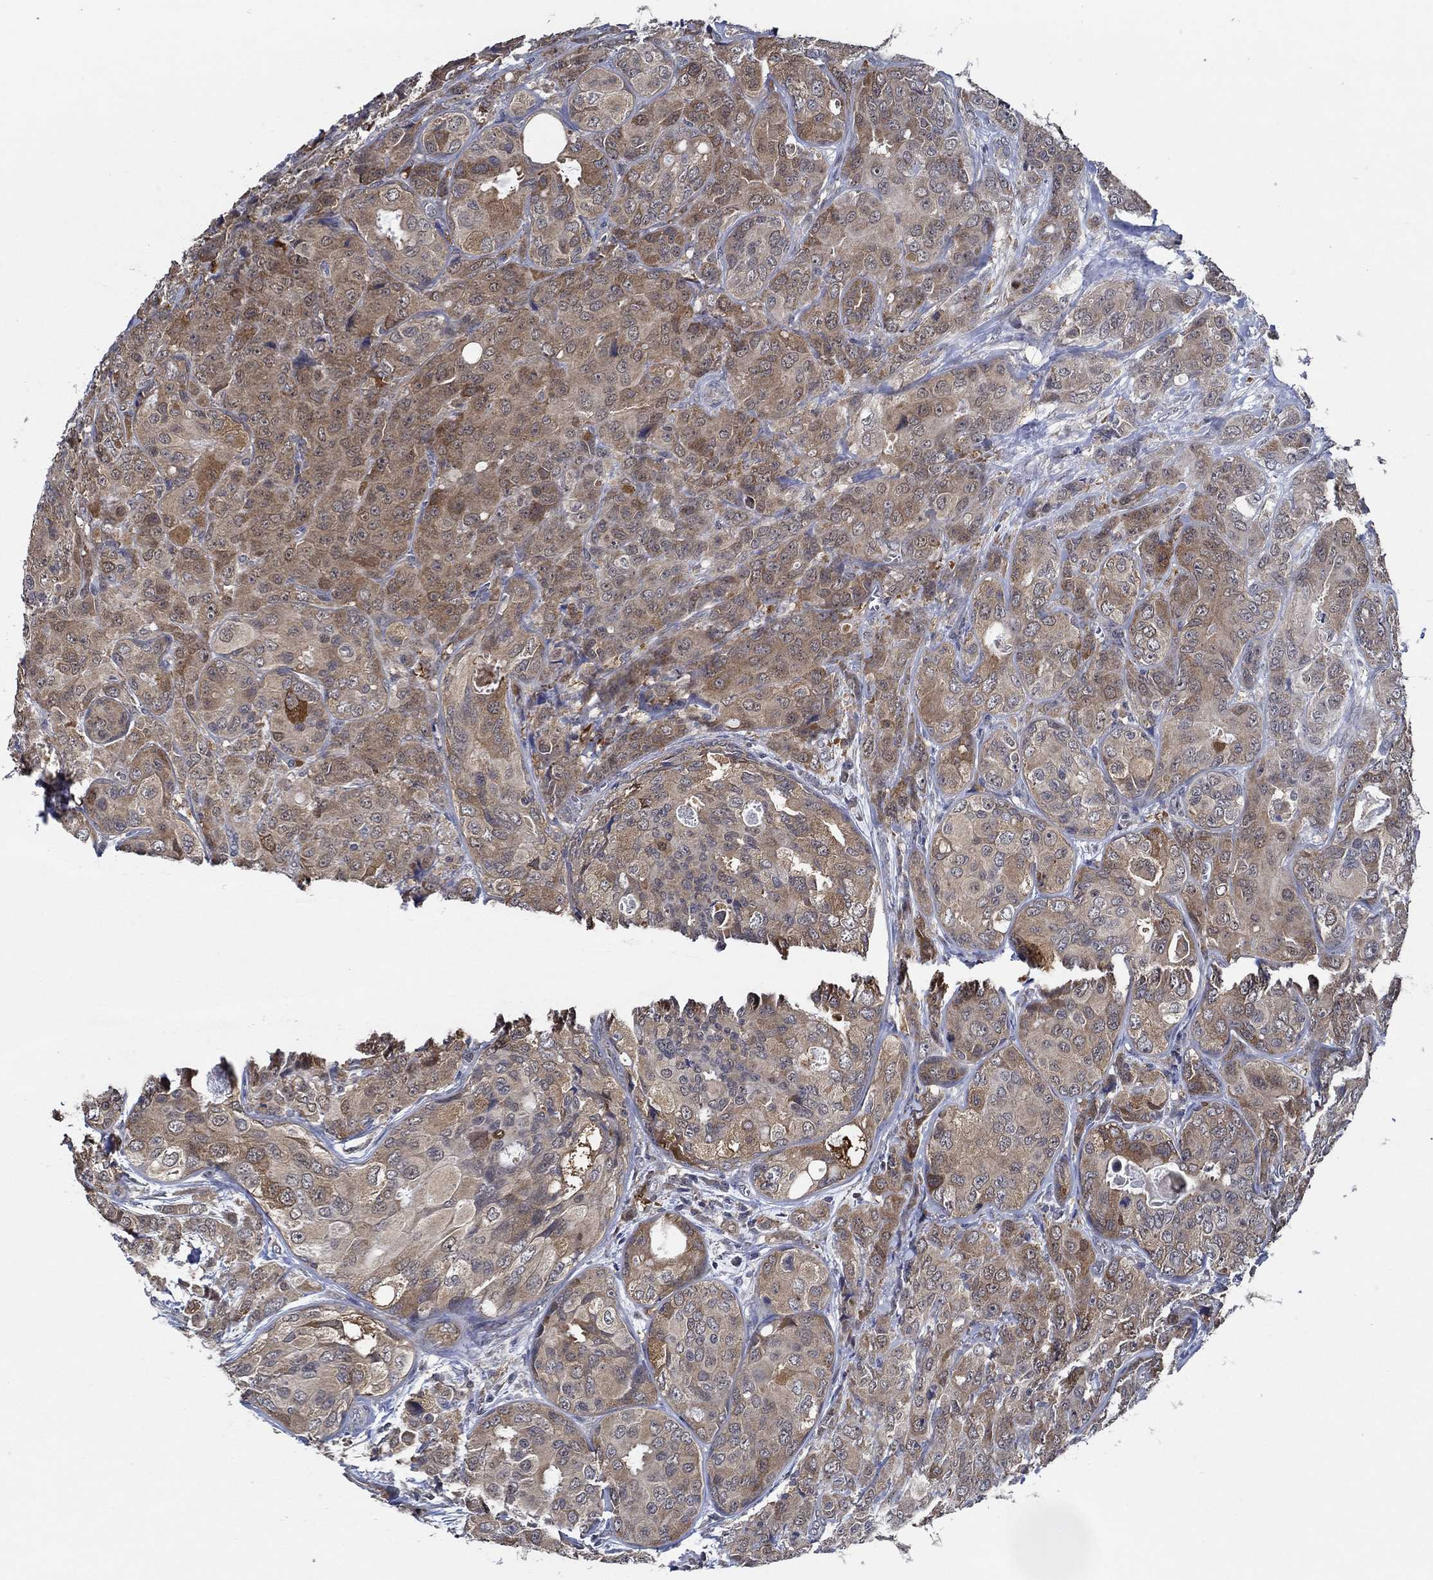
{"staining": {"intensity": "moderate", "quantity": "<25%", "location": "cytoplasmic/membranous"}, "tissue": "breast cancer", "cell_type": "Tumor cells", "image_type": "cancer", "snomed": [{"axis": "morphology", "description": "Duct carcinoma"}, {"axis": "topography", "description": "Breast"}], "caption": "Immunohistochemistry (IHC) micrograph of neoplastic tissue: breast cancer stained using immunohistochemistry (IHC) exhibits low levels of moderate protein expression localized specifically in the cytoplasmic/membranous of tumor cells, appearing as a cytoplasmic/membranous brown color.", "gene": "DACT1", "patient": {"sex": "female", "age": 43}}